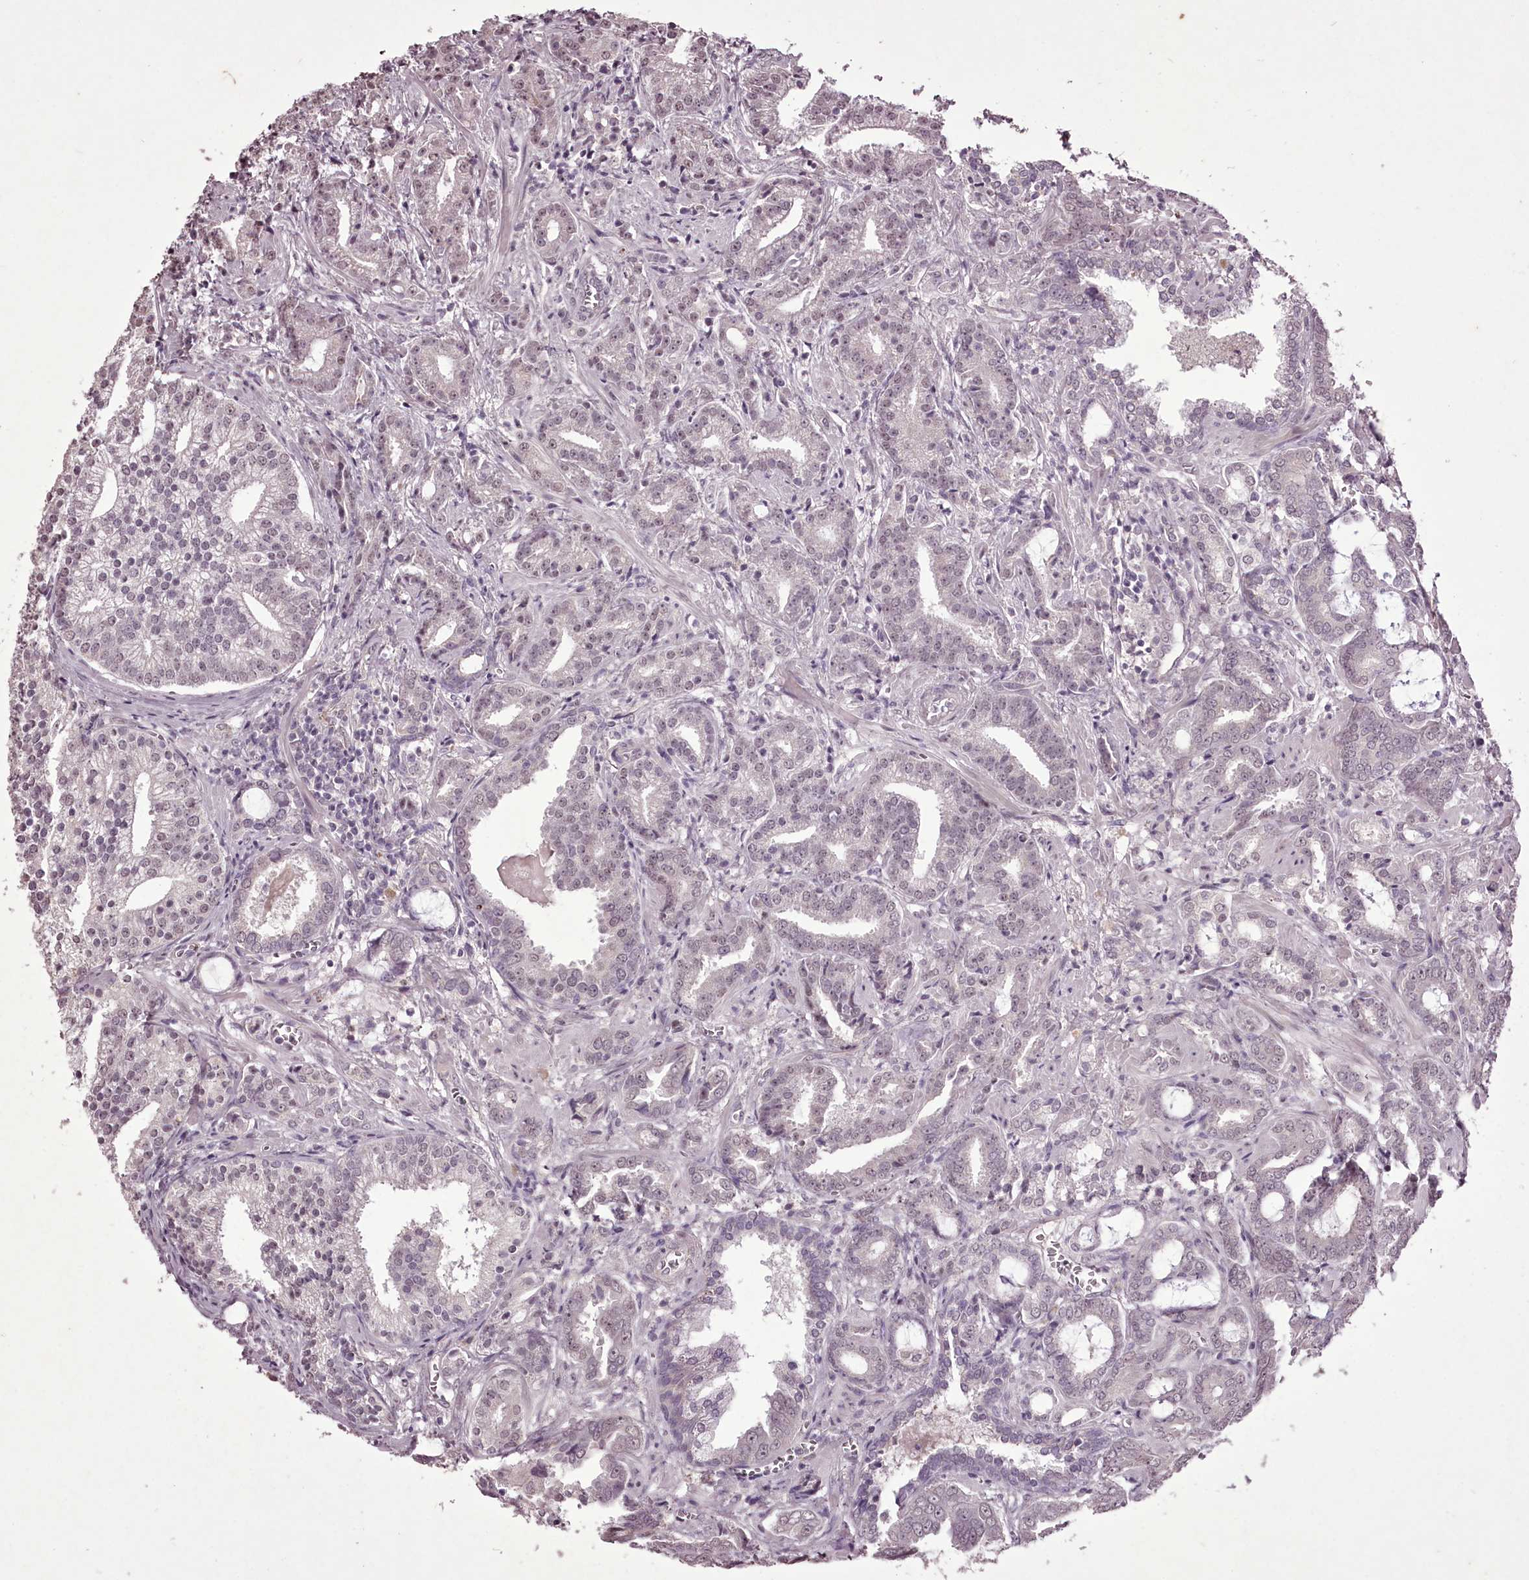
{"staining": {"intensity": "negative", "quantity": "none", "location": "none"}, "tissue": "prostate cancer", "cell_type": "Tumor cells", "image_type": "cancer", "snomed": [{"axis": "morphology", "description": "Adenocarcinoma, High grade"}, {"axis": "topography", "description": "Prostate and seminal vesicle, NOS"}], "caption": "This is a histopathology image of immunohistochemistry (IHC) staining of prostate adenocarcinoma (high-grade), which shows no positivity in tumor cells. (DAB immunohistochemistry visualized using brightfield microscopy, high magnification).", "gene": "C1orf56", "patient": {"sex": "male", "age": 67}}